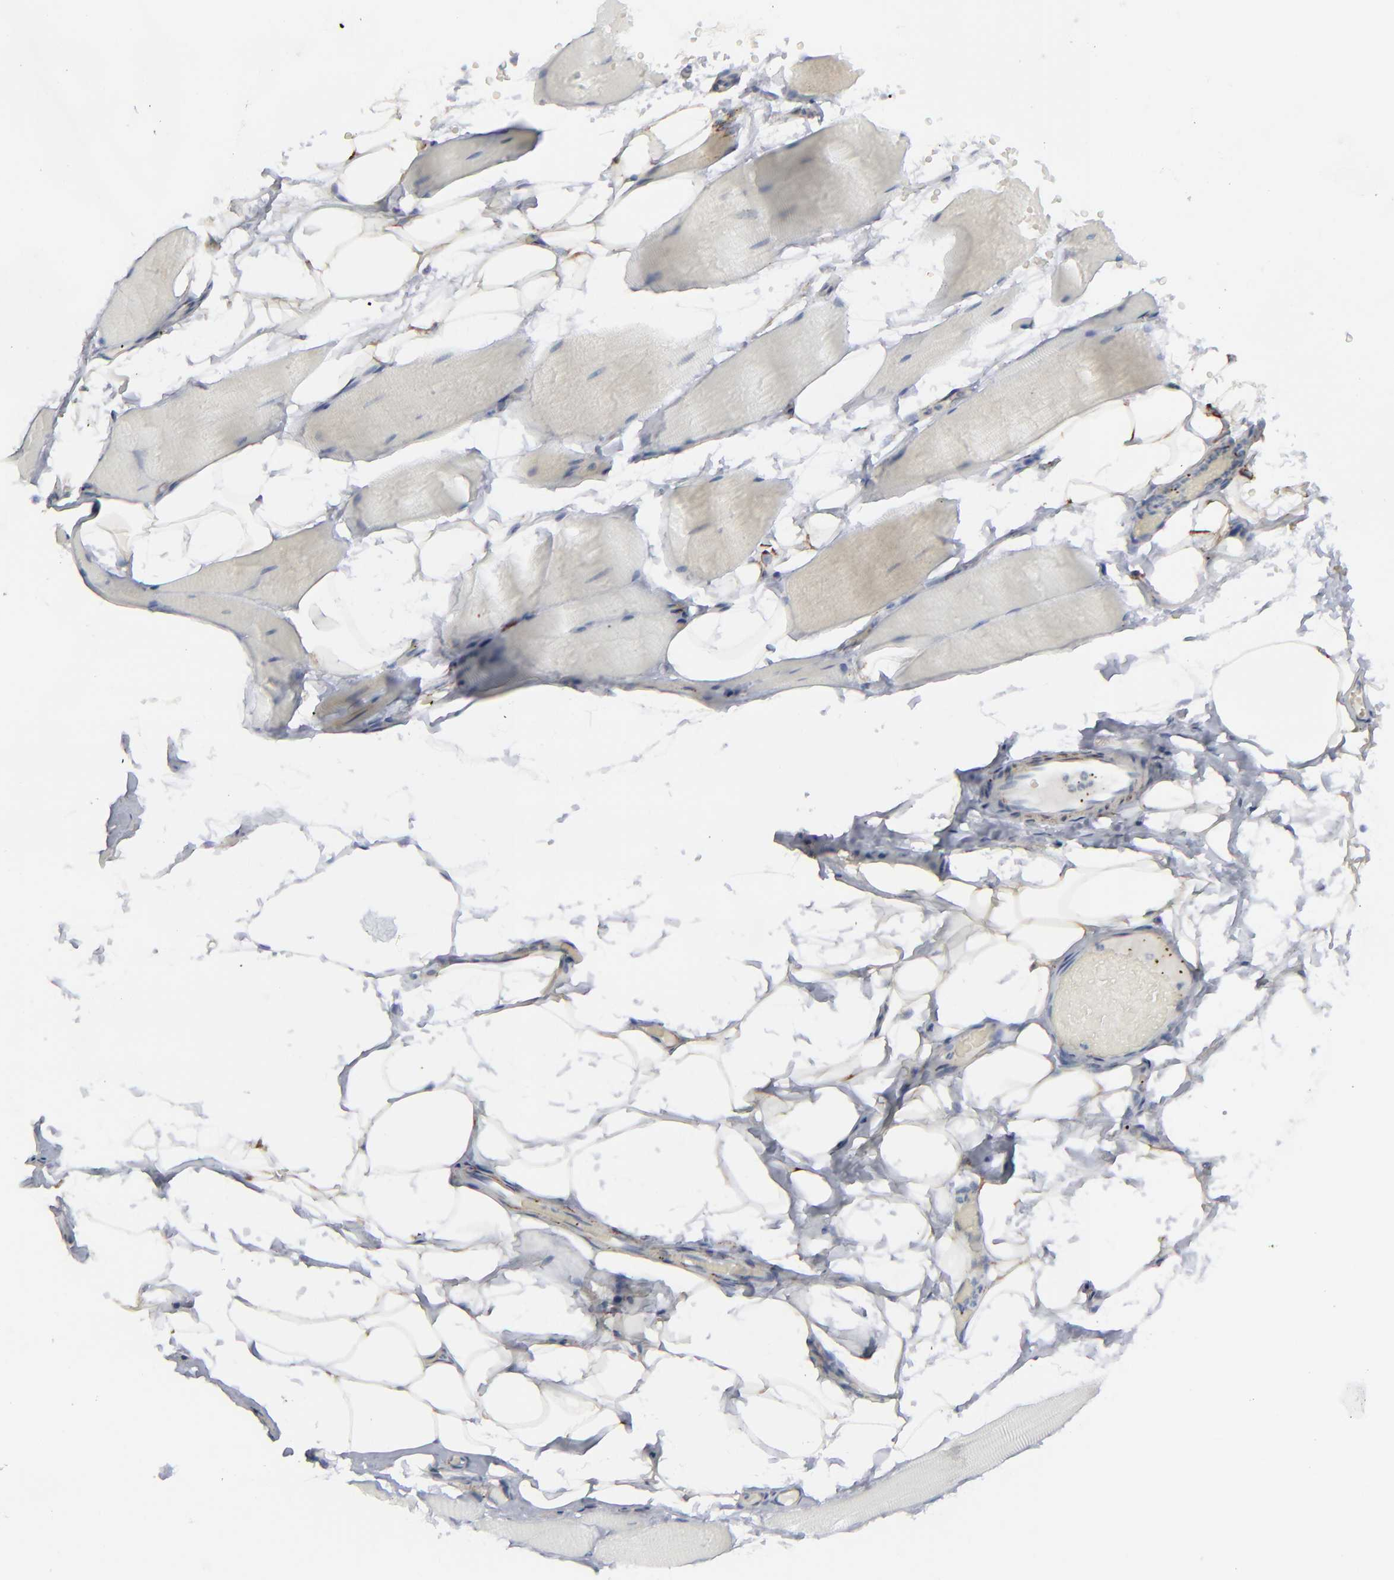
{"staining": {"intensity": "negative", "quantity": "none", "location": "none"}, "tissue": "skeletal muscle", "cell_type": "Myocytes", "image_type": "normal", "snomed": [{"axis": "morphology", "description": "Normal tissue, NOS"}, {"axis": "topography", "description": "Skeletal muscle"}, {"axis": "topography", "description": "Parathyroid gland"}], "caption": "This image is of normal skeletal muscle stained with IHC to label a protein in brown with the nuclei are counter-stained blue. There is no positivity in myocytes. (Brightfield microscopy of DAB immunohistochemistry (IHC) at high magnification).", "gene": "SPARC", "patient": {"sex": "female", "age": 37}}